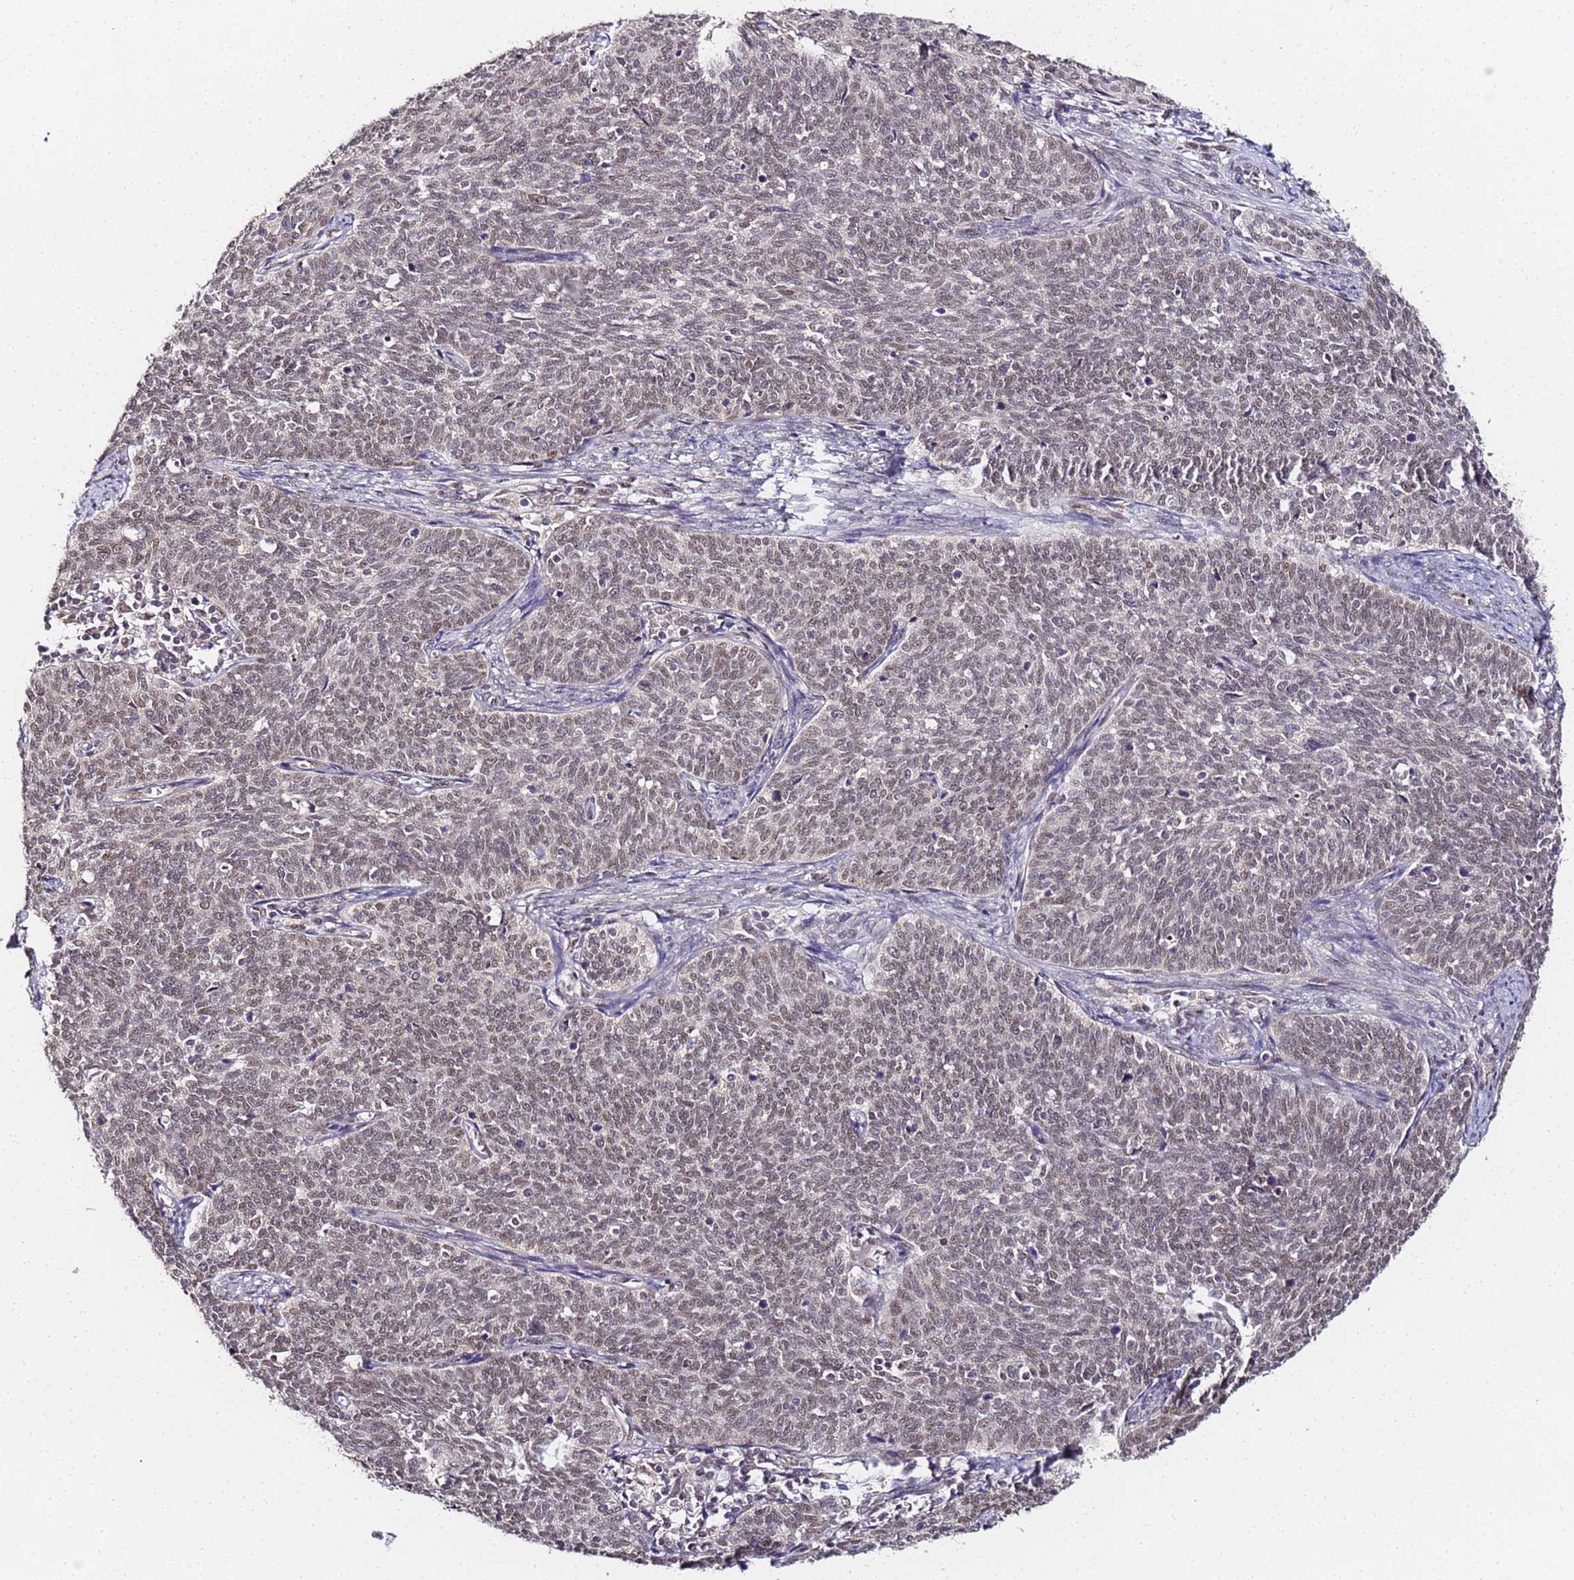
{"staining": {"intensity": "weak", "quantity": "25%-75%", "location": "nuclear"}, "tissue": "cervical cancer", "cell_type": "Tumor cells", "image_type": "cancer", "snomed": [{"axis": "morphology", "description": "Squamous cell carcinoma, NOS"}, {"axis": "topography", "description": "Cervix"}], "caption": "High-power microscopy captured an IHC image of squamous cell carcinoma (cervical), revealing weak nuclear positivity in approximately 25%-75% of tumor cells. Ihc stains the protein of interest in brown and the nuclei are stained blue.", "gene": "LSM3", "patient": {"sex": "female", "age": 39}}